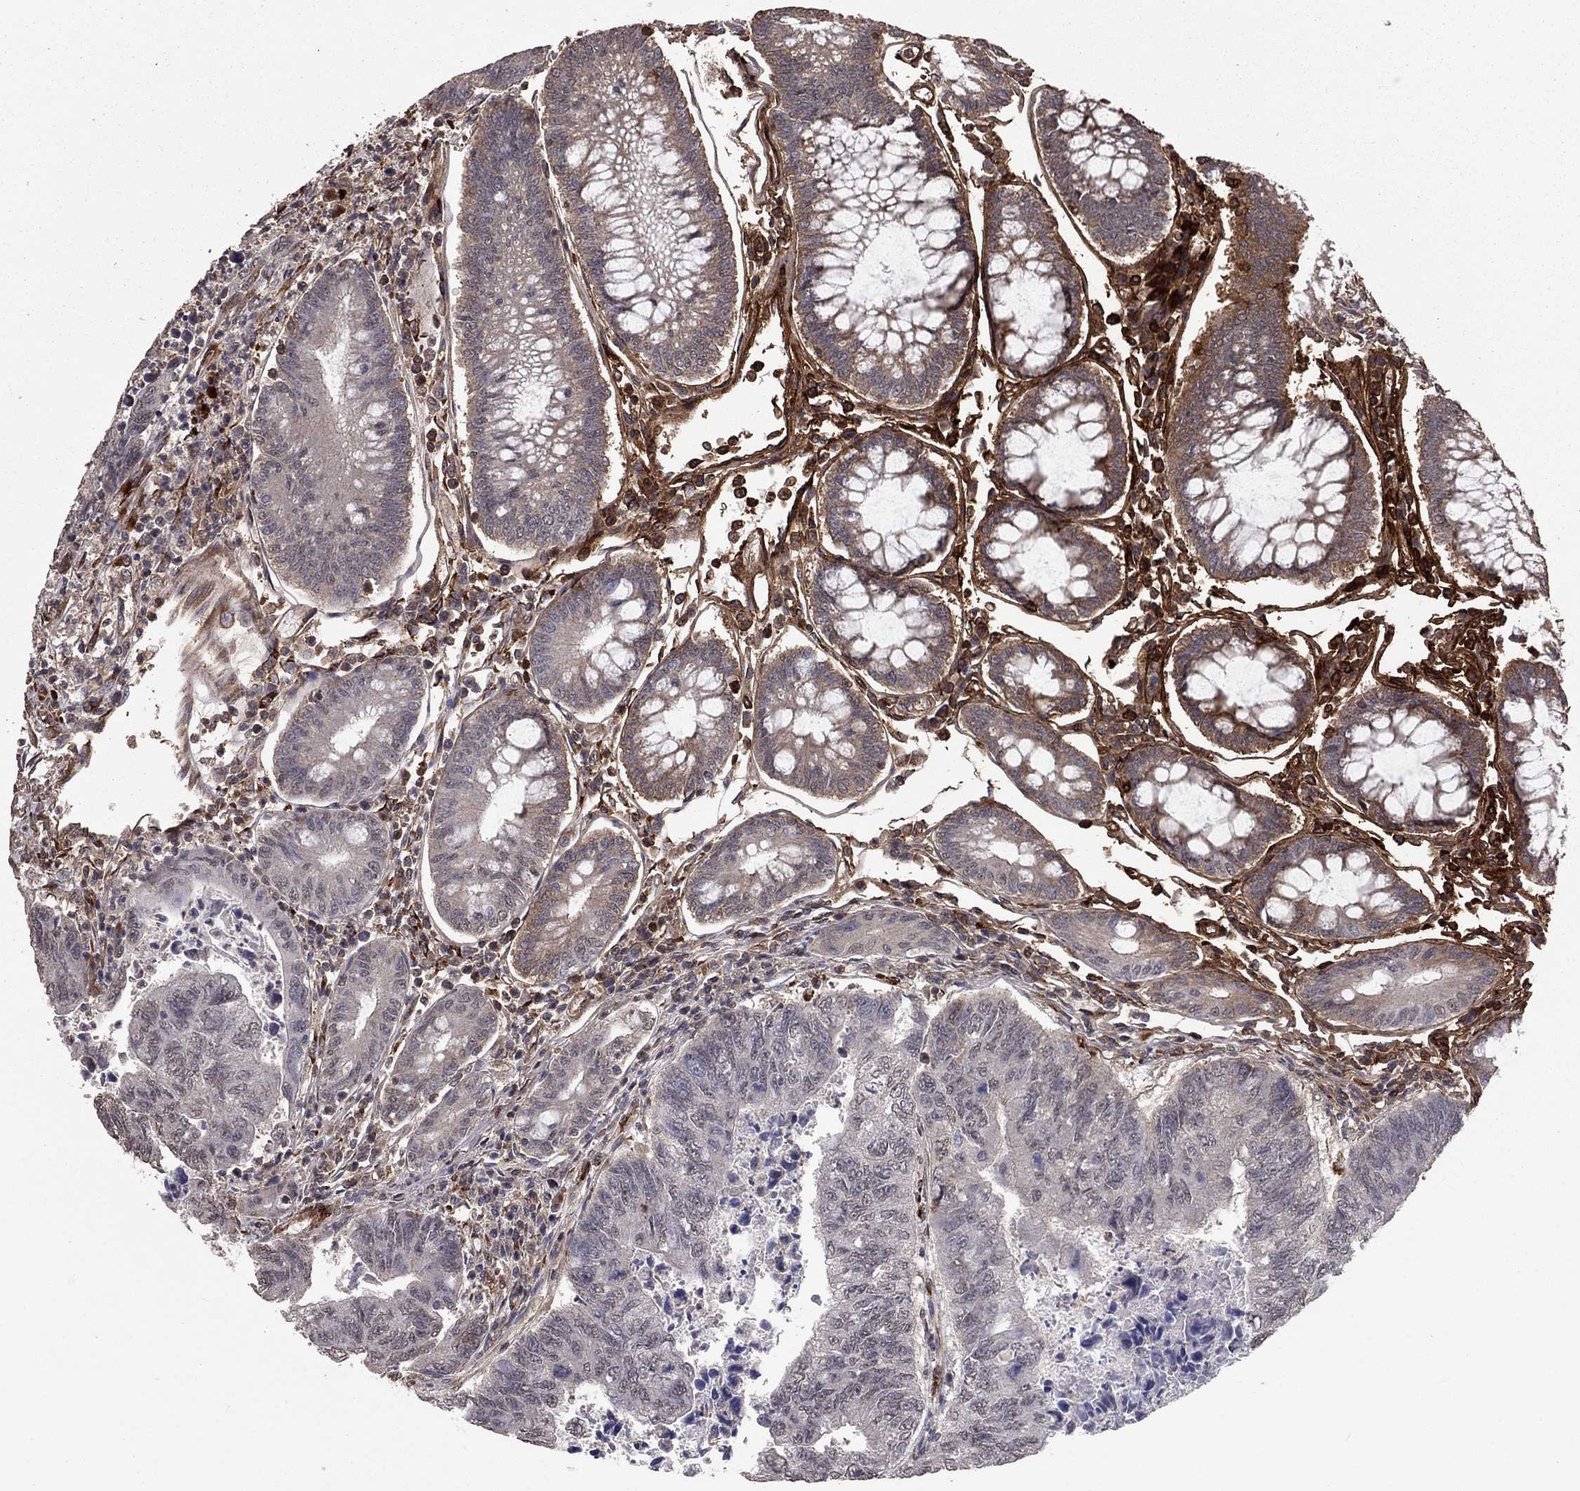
{"staining": {"intensity": "negative", "quantity": "none", "location": "none"}, "tissue": "colorectal cancer", "cell_type": "Tumor cells", "image_type": "cancer", "snomed": [{"axis": "morphology", "description": "Adenocarcinoma, NOS"}, {"axis": "topography", "description": "Colon"}], "caption": "Human colorectal cancer (adenocarcinoma) stained for a protein using immunohistochemistry (IHC) reveals no staining in tumor cells.", "gene": "COL18A1", "patient": {"sex": "female", "age": 65}}